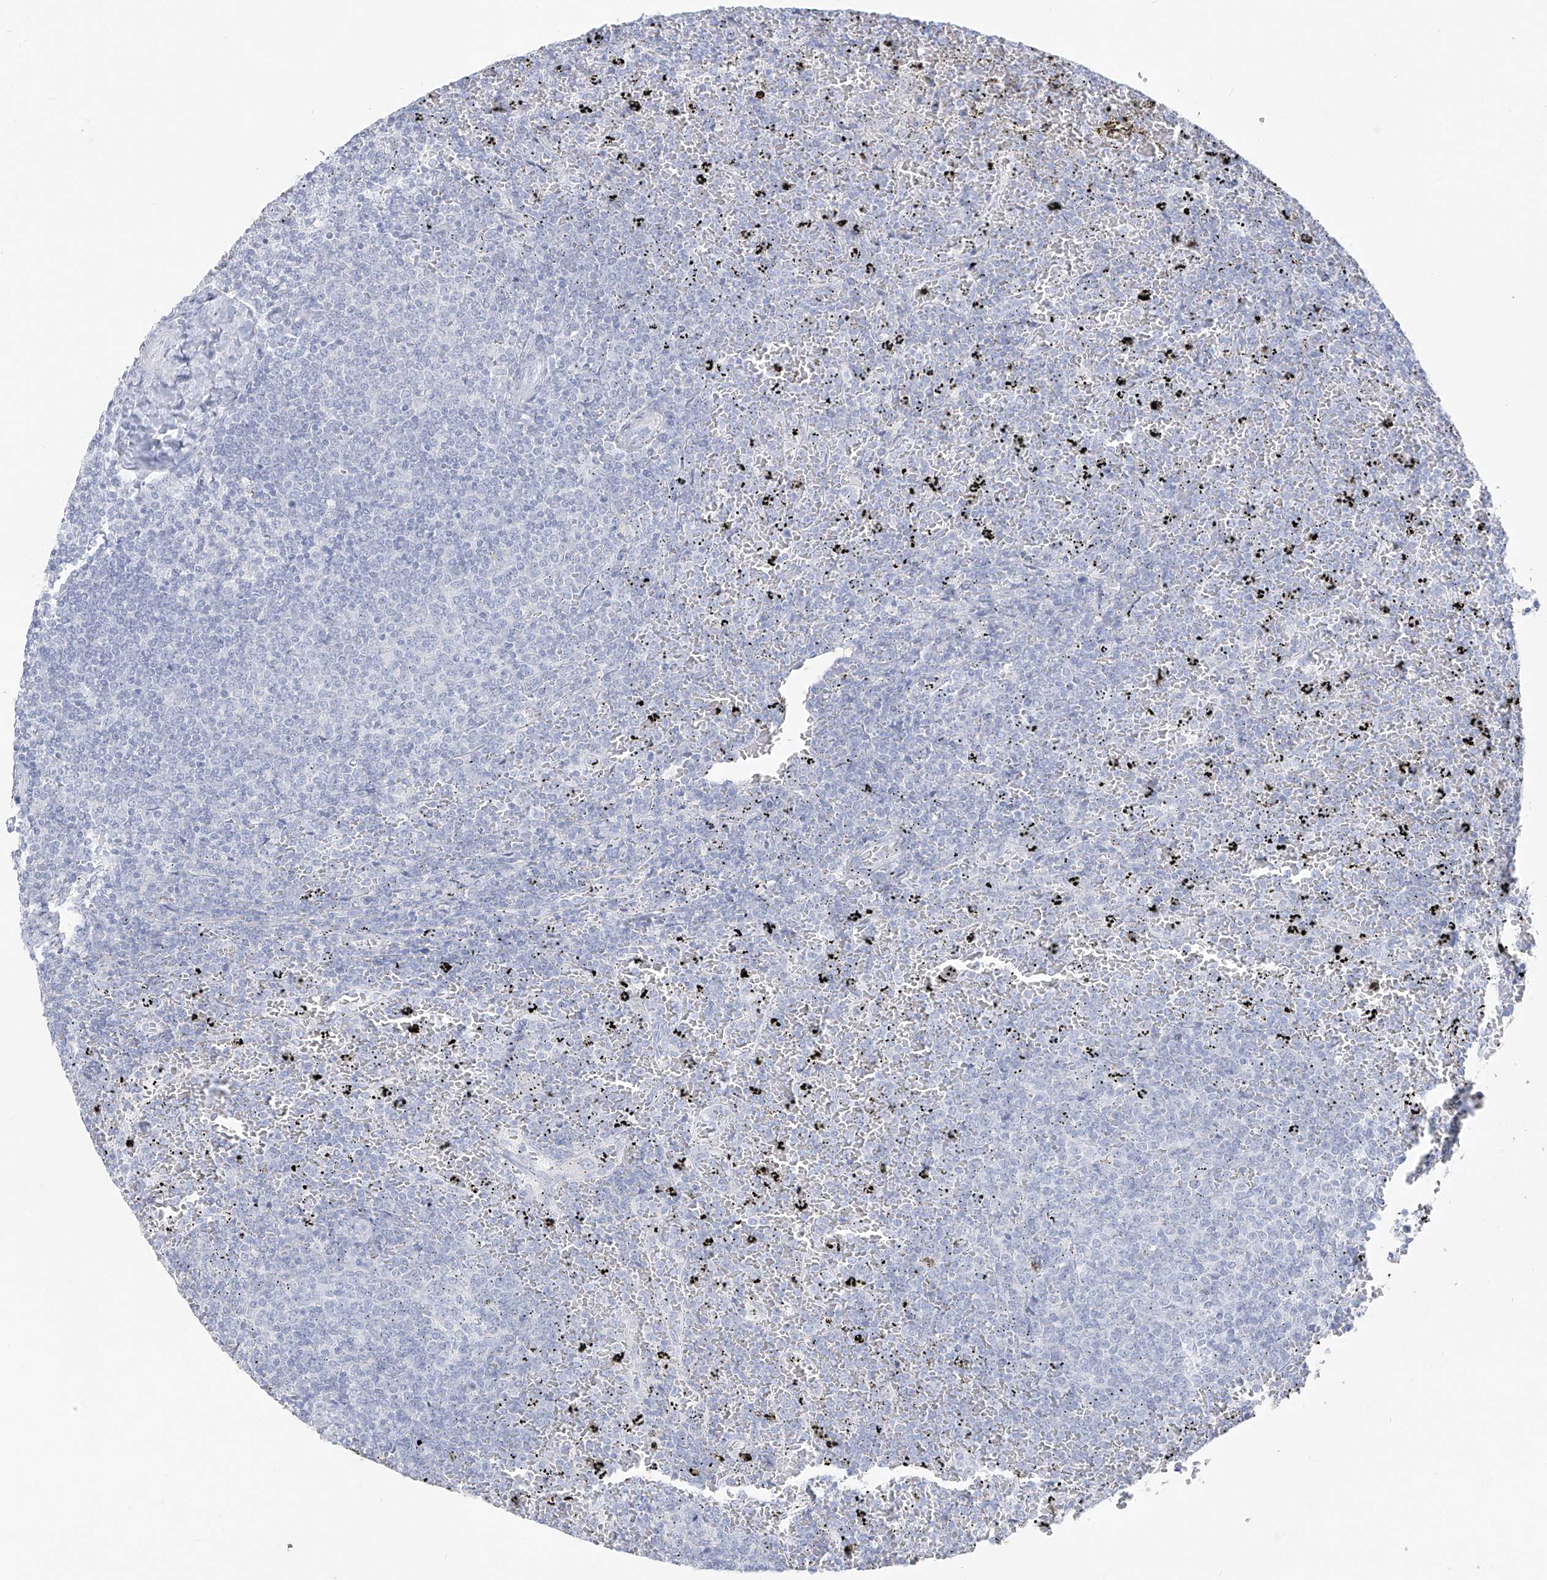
{"staining": {"intensity": "negative", "quantity": "none", "location": "none"}, "tissue": "lymphoma", "cell_type": "Tumor cells", "image_type": "cancer", "snomed": [{"axis": "morphology", "description": "Malignant lymphoma, non-Hodgkin's type, Low grade"}, {"axis": "topography", "description": "Spleen"}], "caption": "Immunohistochemistry (IHC) micrograph of human lymphoma stained for a protein (brown), which exhibits no positivity in tumor cells. (IHC, brightfield microscopy, high magnification).", "gene": "CX3CR1", "patient": {"sex": "female", "age": 77}}